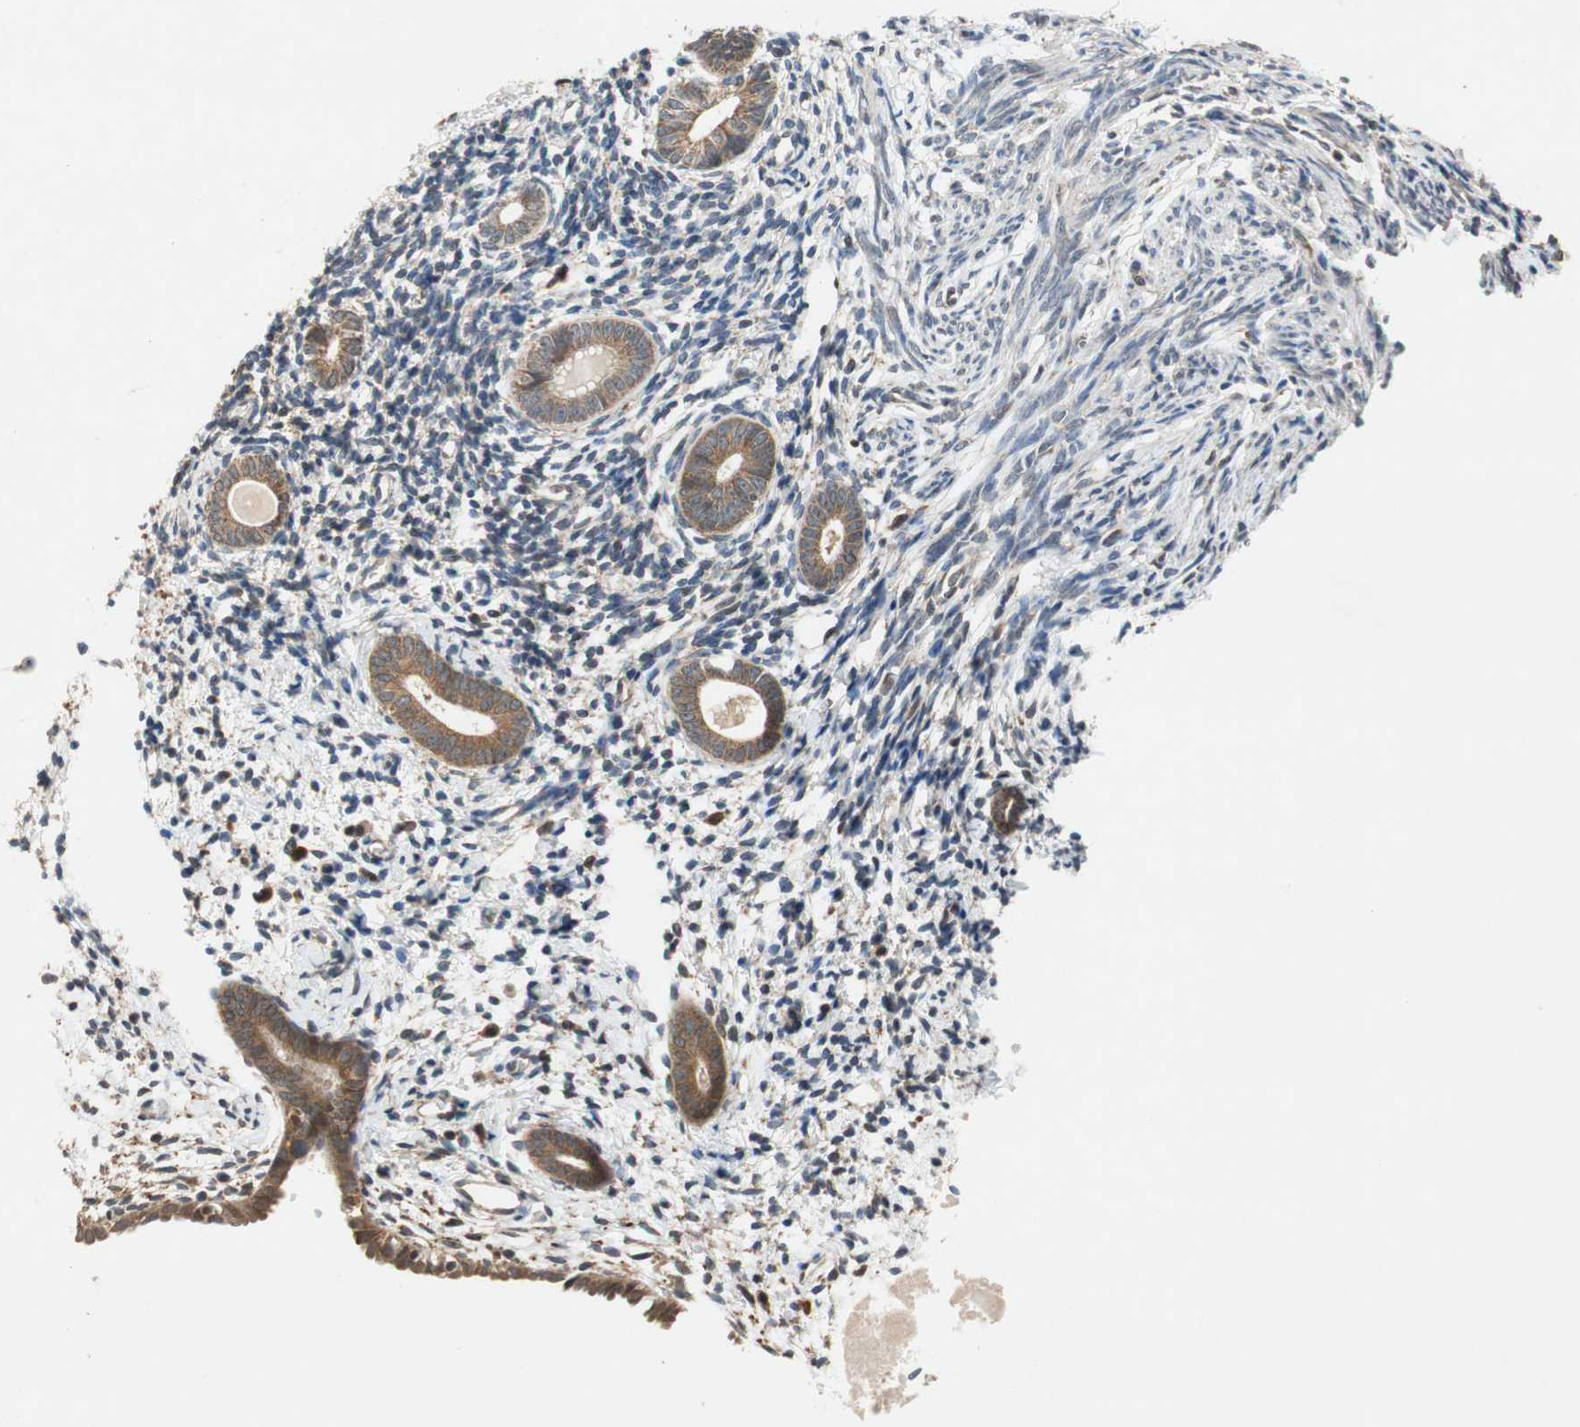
{"staining": {"intensity": "negative", "quantity": "none", "location": "none"}, "tissue": "endometrium", "cell_type": "Cells in endometrial stroma", "image_type": "normal", "snomed": [{"axis": "morphology", "description": "Normal tissue, NOS"}, {"axis": "topography", "description": "Endometrium"}], "caption": "DAB (3,3'-diaminobenzidine) immunohistochemical staining of benign human endometrium reveals no significant positivity in cells in endometrial stroma. (DAB immunohistochemistry (IHC) visualized using brightfield microscopy, high magnification).", "gene": "AUP1", "patient": {"sex": "female", "age": 71}}